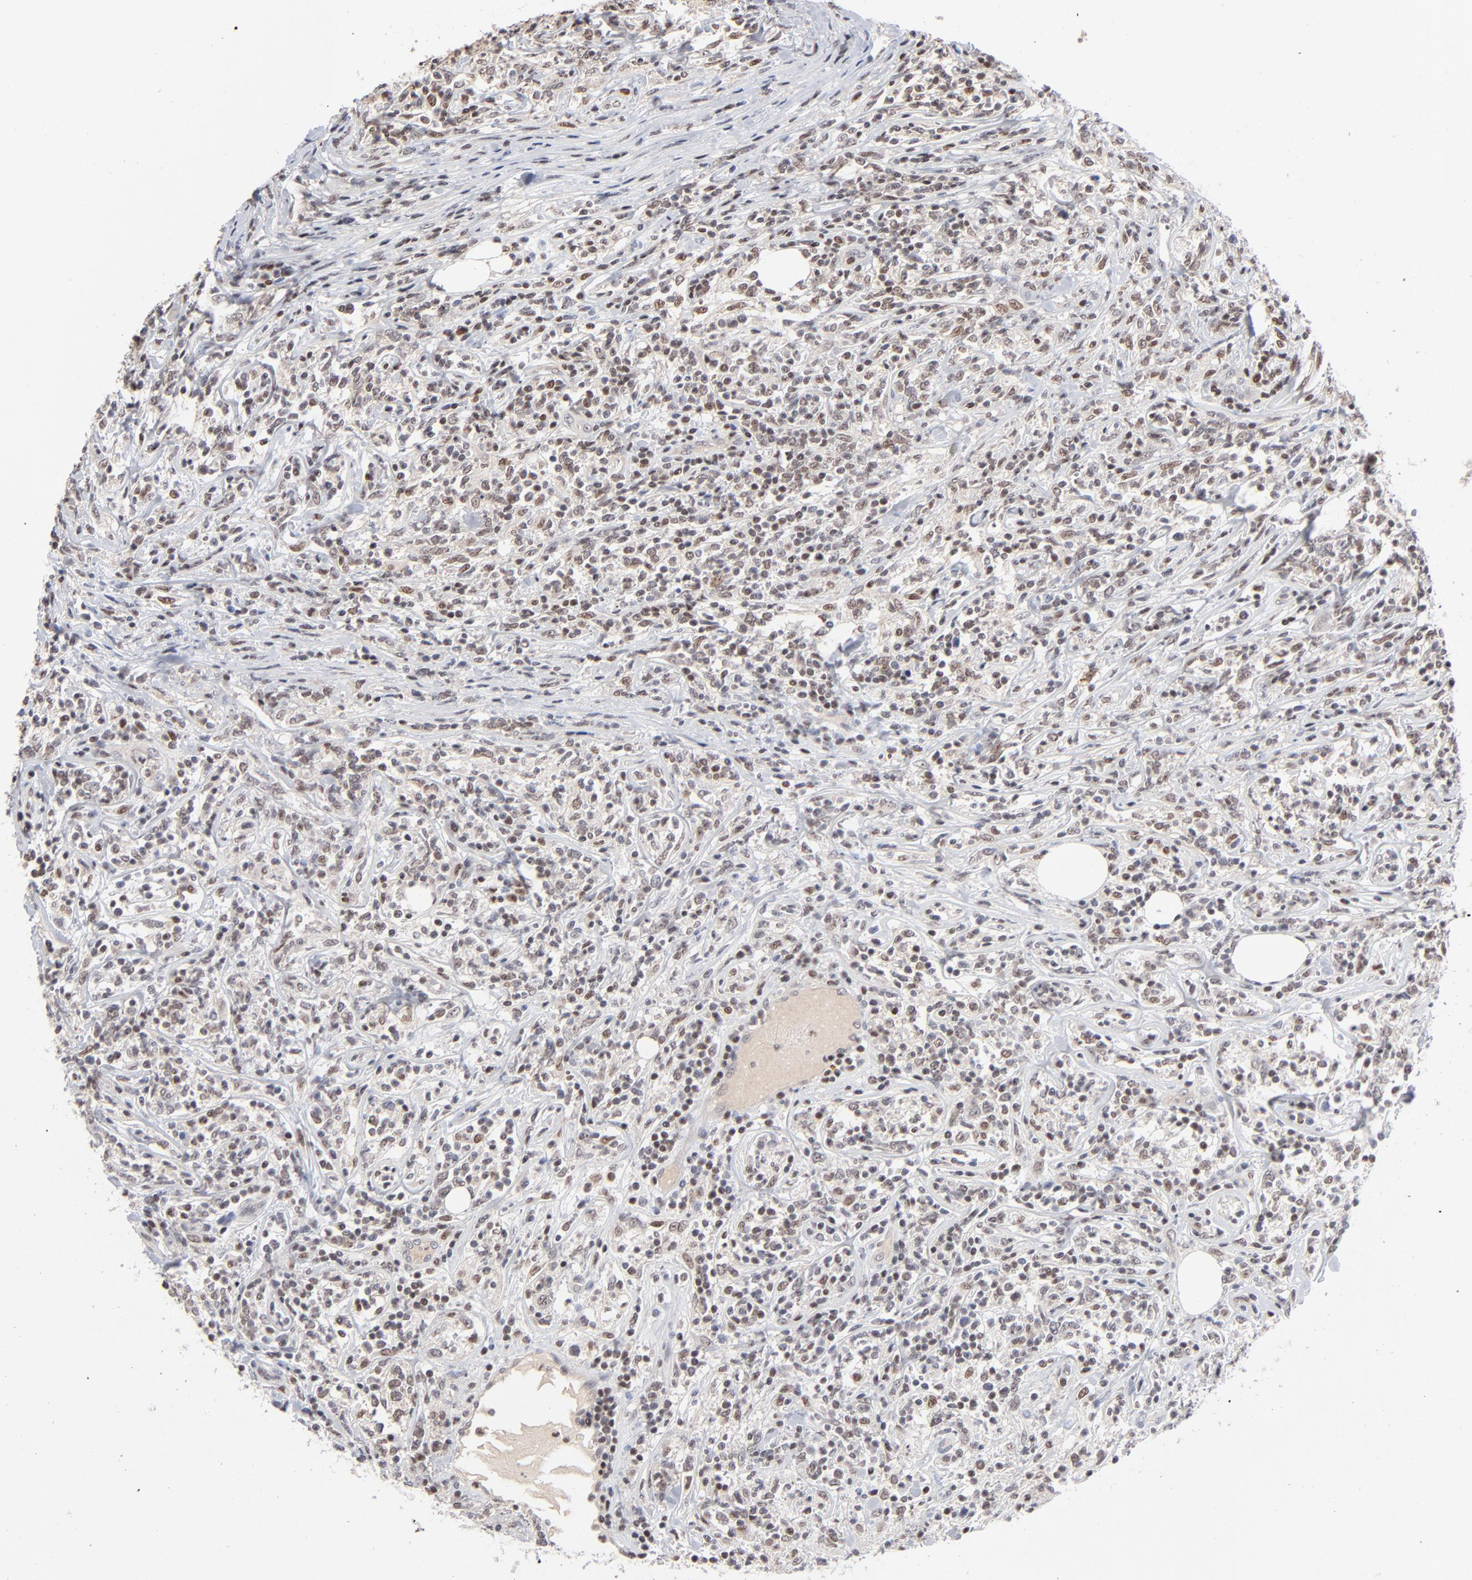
{"staining": {"intensity": "moderate", "quantity": "25%-75%", "location": "nuclear"}, "tissue": "lymphoma", "cell_type": "Tumor cells", "image_type": "cancer", "snomed": [{"axis": "morphology", "description": "Malignant lymphoma, non-Hodgkin's type, High grade"}, {"axis": "topography", "description": "Lymph node"}], "caption": "Protein expression by IHC shows moderate nuclear staining in about 25%-75% of tumor cells in high-grade malignant lymphoma, non-Hodgkin's type.", "gene": "MAX", "patient": {"sex": "female", "age": 84}}